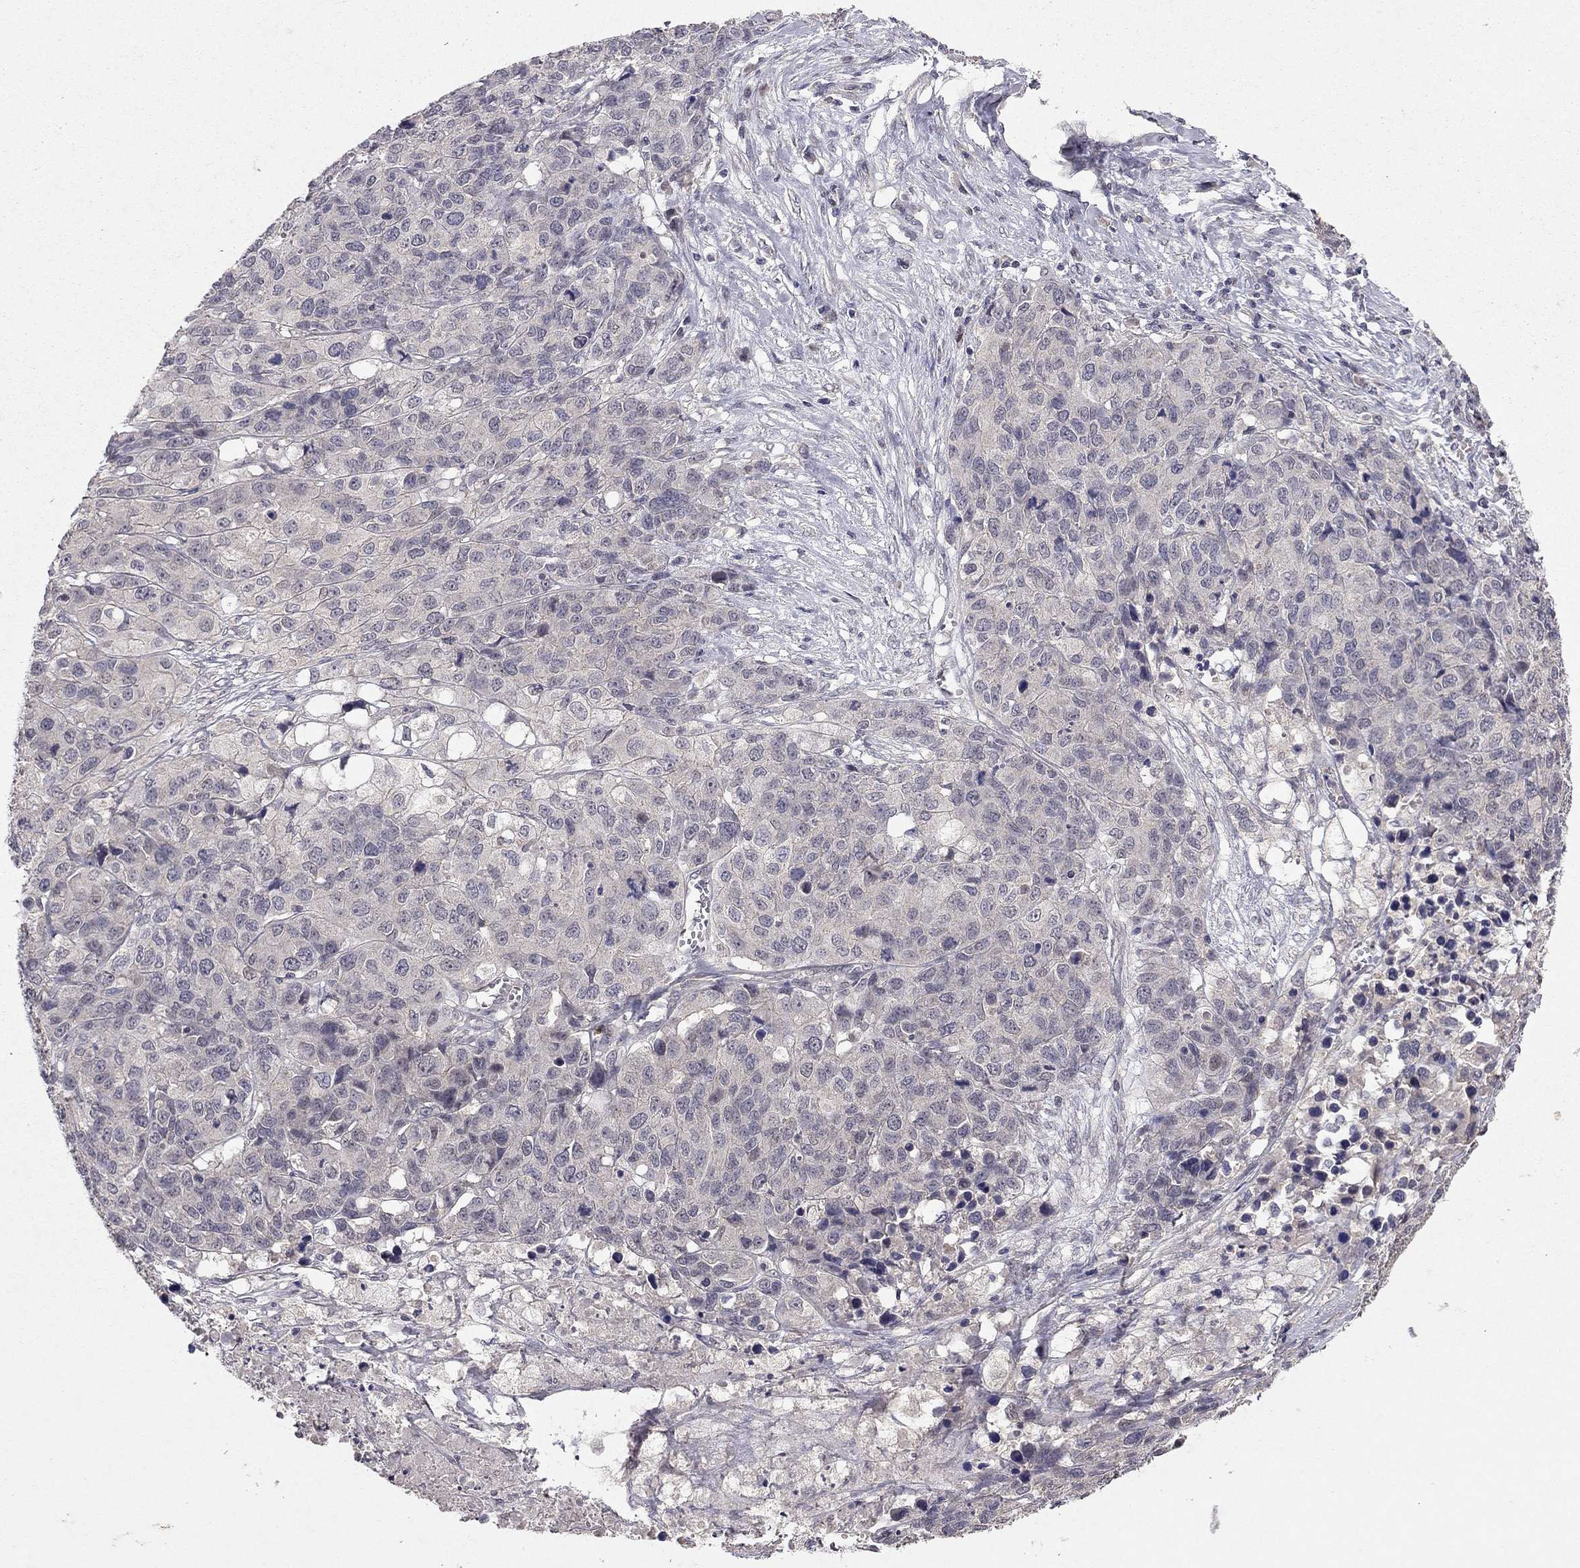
{"staining": {"intensity": "negative", "quantity": "none", "location": "none"}, "tissue": "ovarian cancer", "cell_type": "Tumor cells", "image_type": "cancer", "snomed": [{"axis": "morphology", "description": "Cystadenocarcinoma, serous, NOS"}, {"axis": "topography", "description": "Ovary"}], "caption": "Ovarian cancer stained for a protein using immunohistochemistry reveals no positivity tumor cells.", "gene": "ESR2", "patient": {"sex": "female", "age": 87}}